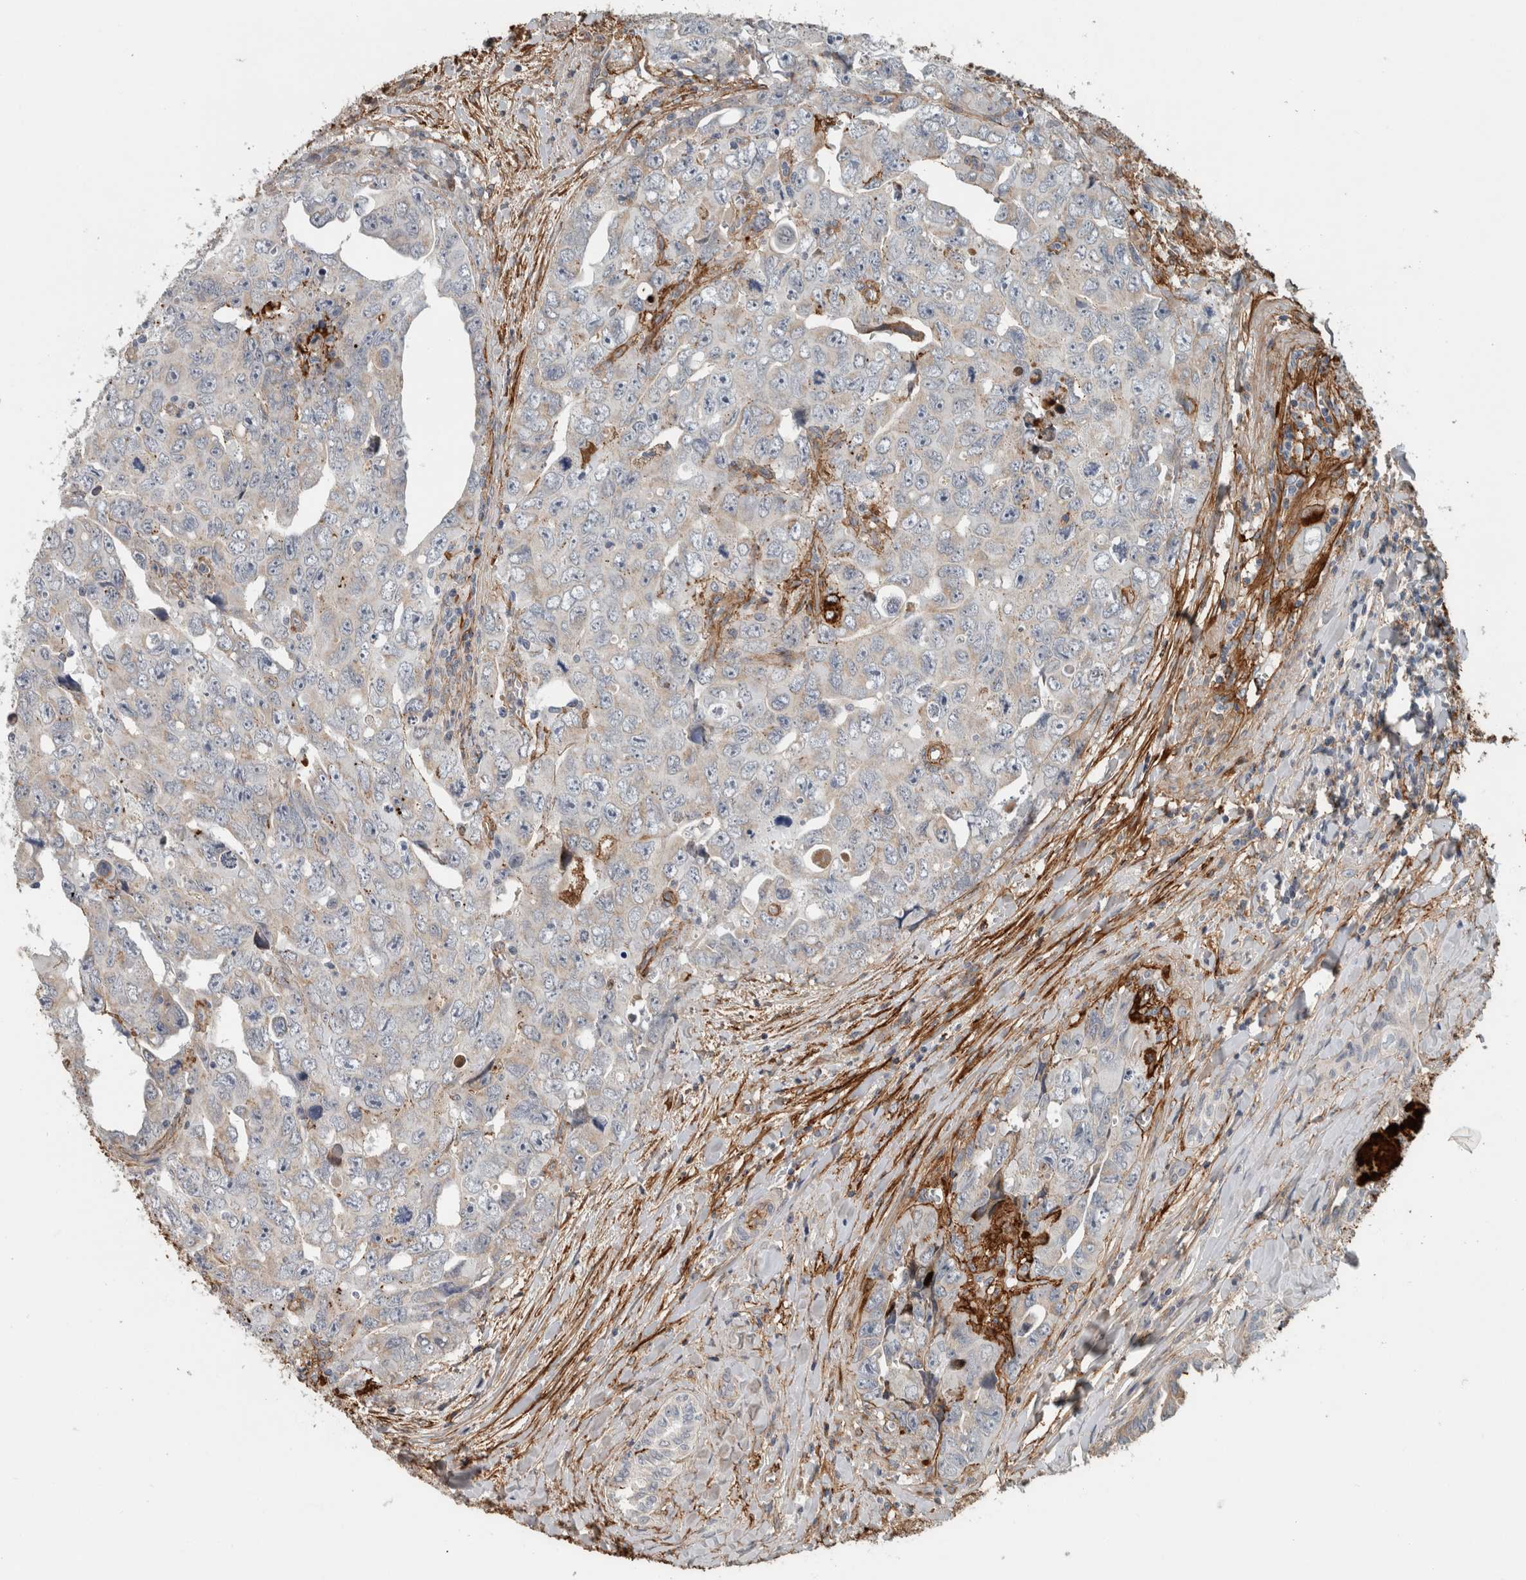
{"staining": {"intensity": "weak", "quantity": "<25%", "location": "cytoplasmic/membranous"}, "tissue": "testis cancer", "cell_type": "Tumor cells", "image_type": "cancer", "snomed": [{"axis": "morphology", "description": "Carcinoma, Embryonal, NOS"}, {"axis": "topography", "description": "Testis"}], "caption": "The image displays no staining of tumor cells in embryonal carcinoma (testis).", "gene": "FN1", "patient": {"sex": "male", "age": 28}}